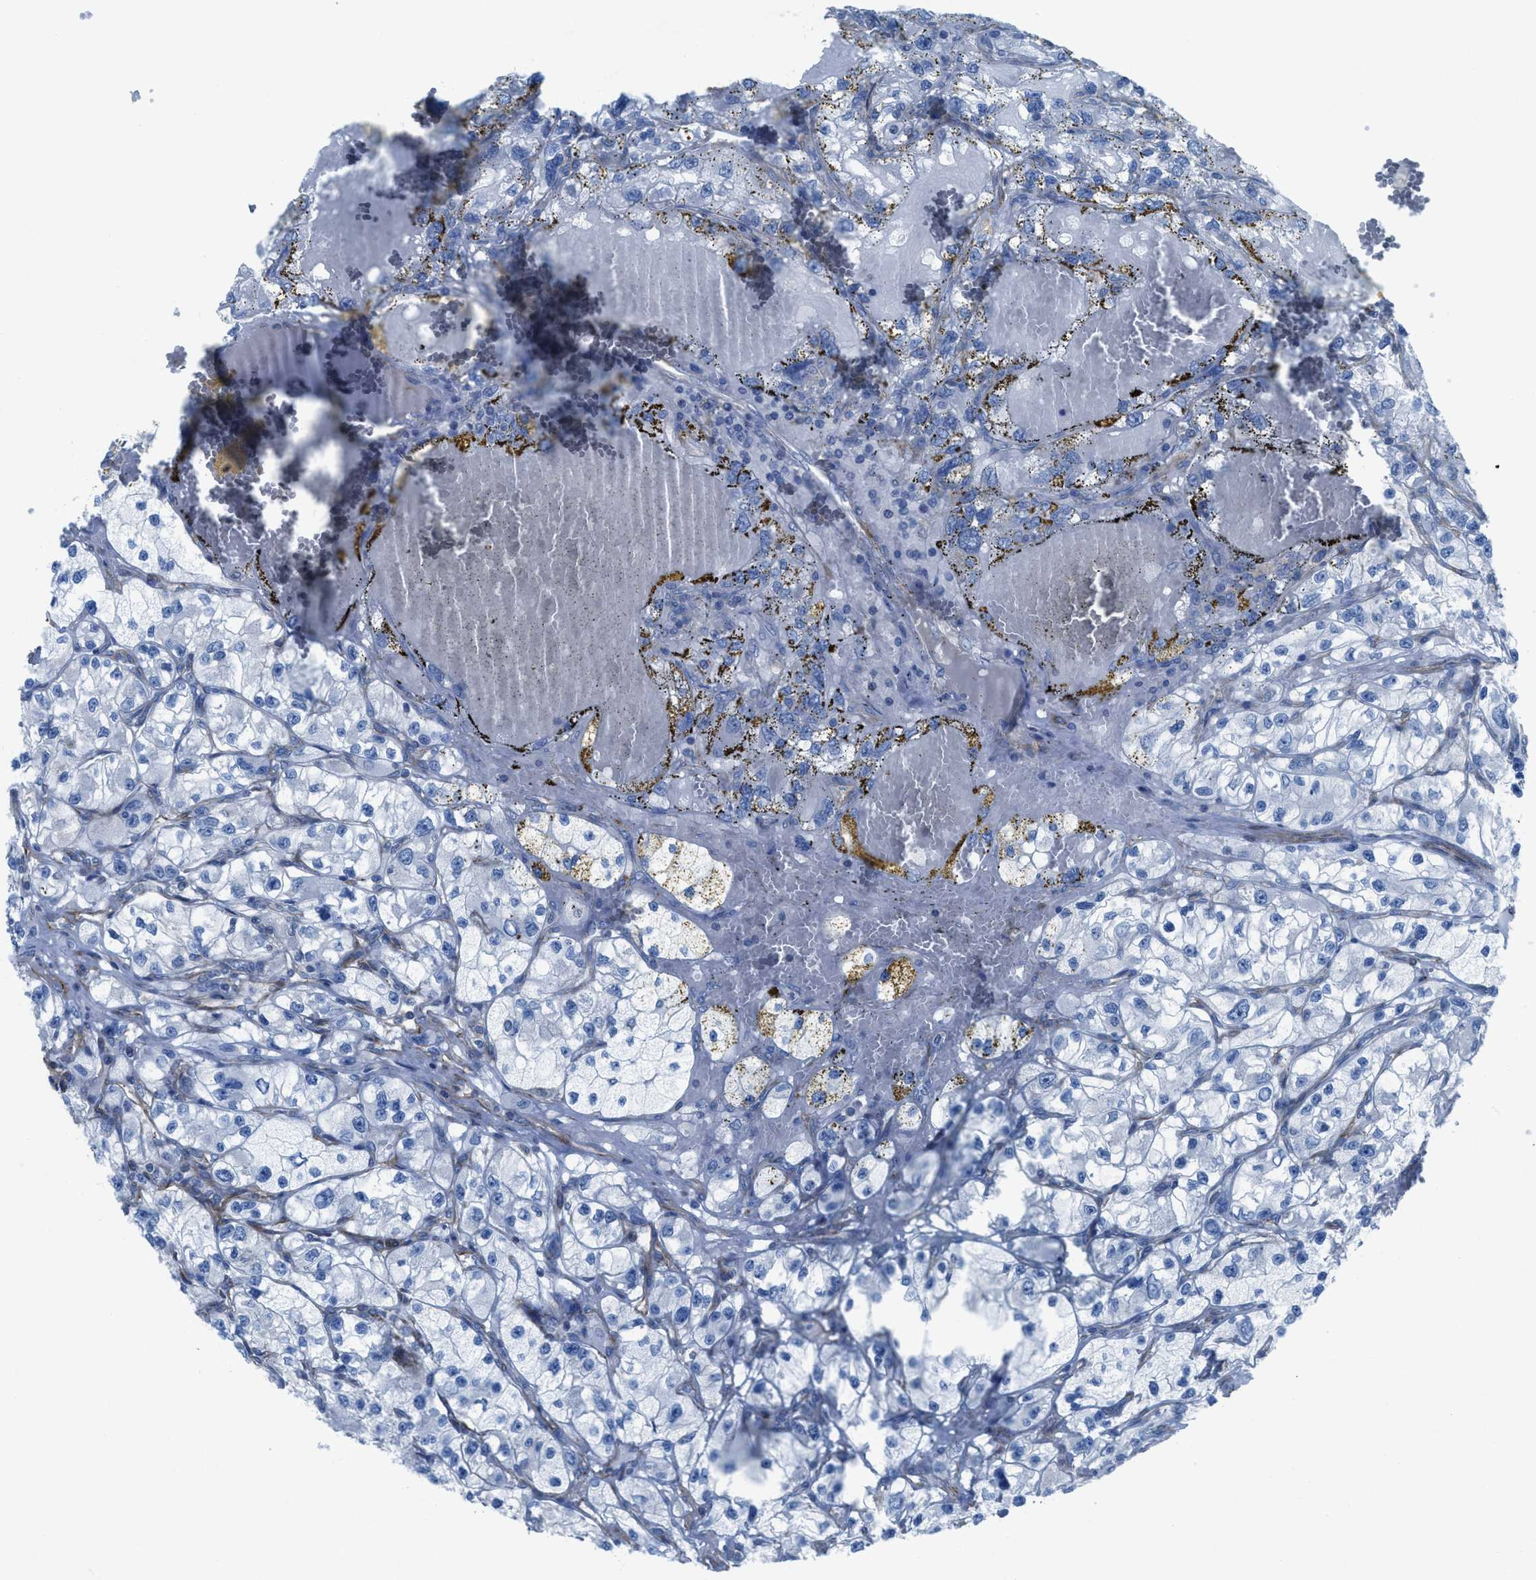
{"staining": {"intensity": "negative", "quantity": "none", "location": "none"}, "tissue": "renal cancer", "cell_type": "Tumor cells", "image_type": "cancer", "snomed": [{"axis": "morphology", "description": "Adenocarcinoma, NOS"}, {"axis": "topography", "description": "Kidney"}], "caption": "Tumor cells are negative for brown protein staining in renal adenocarcinoma. (Stains: DAB (3,3'-diaminobenzidine) immunohistochemistry with hematoxylin counter stain, Microscopy: brightfield microscopy at high magnification).", "gene": "KCNH7", "patient": {"sex": "female", "age": 57}}